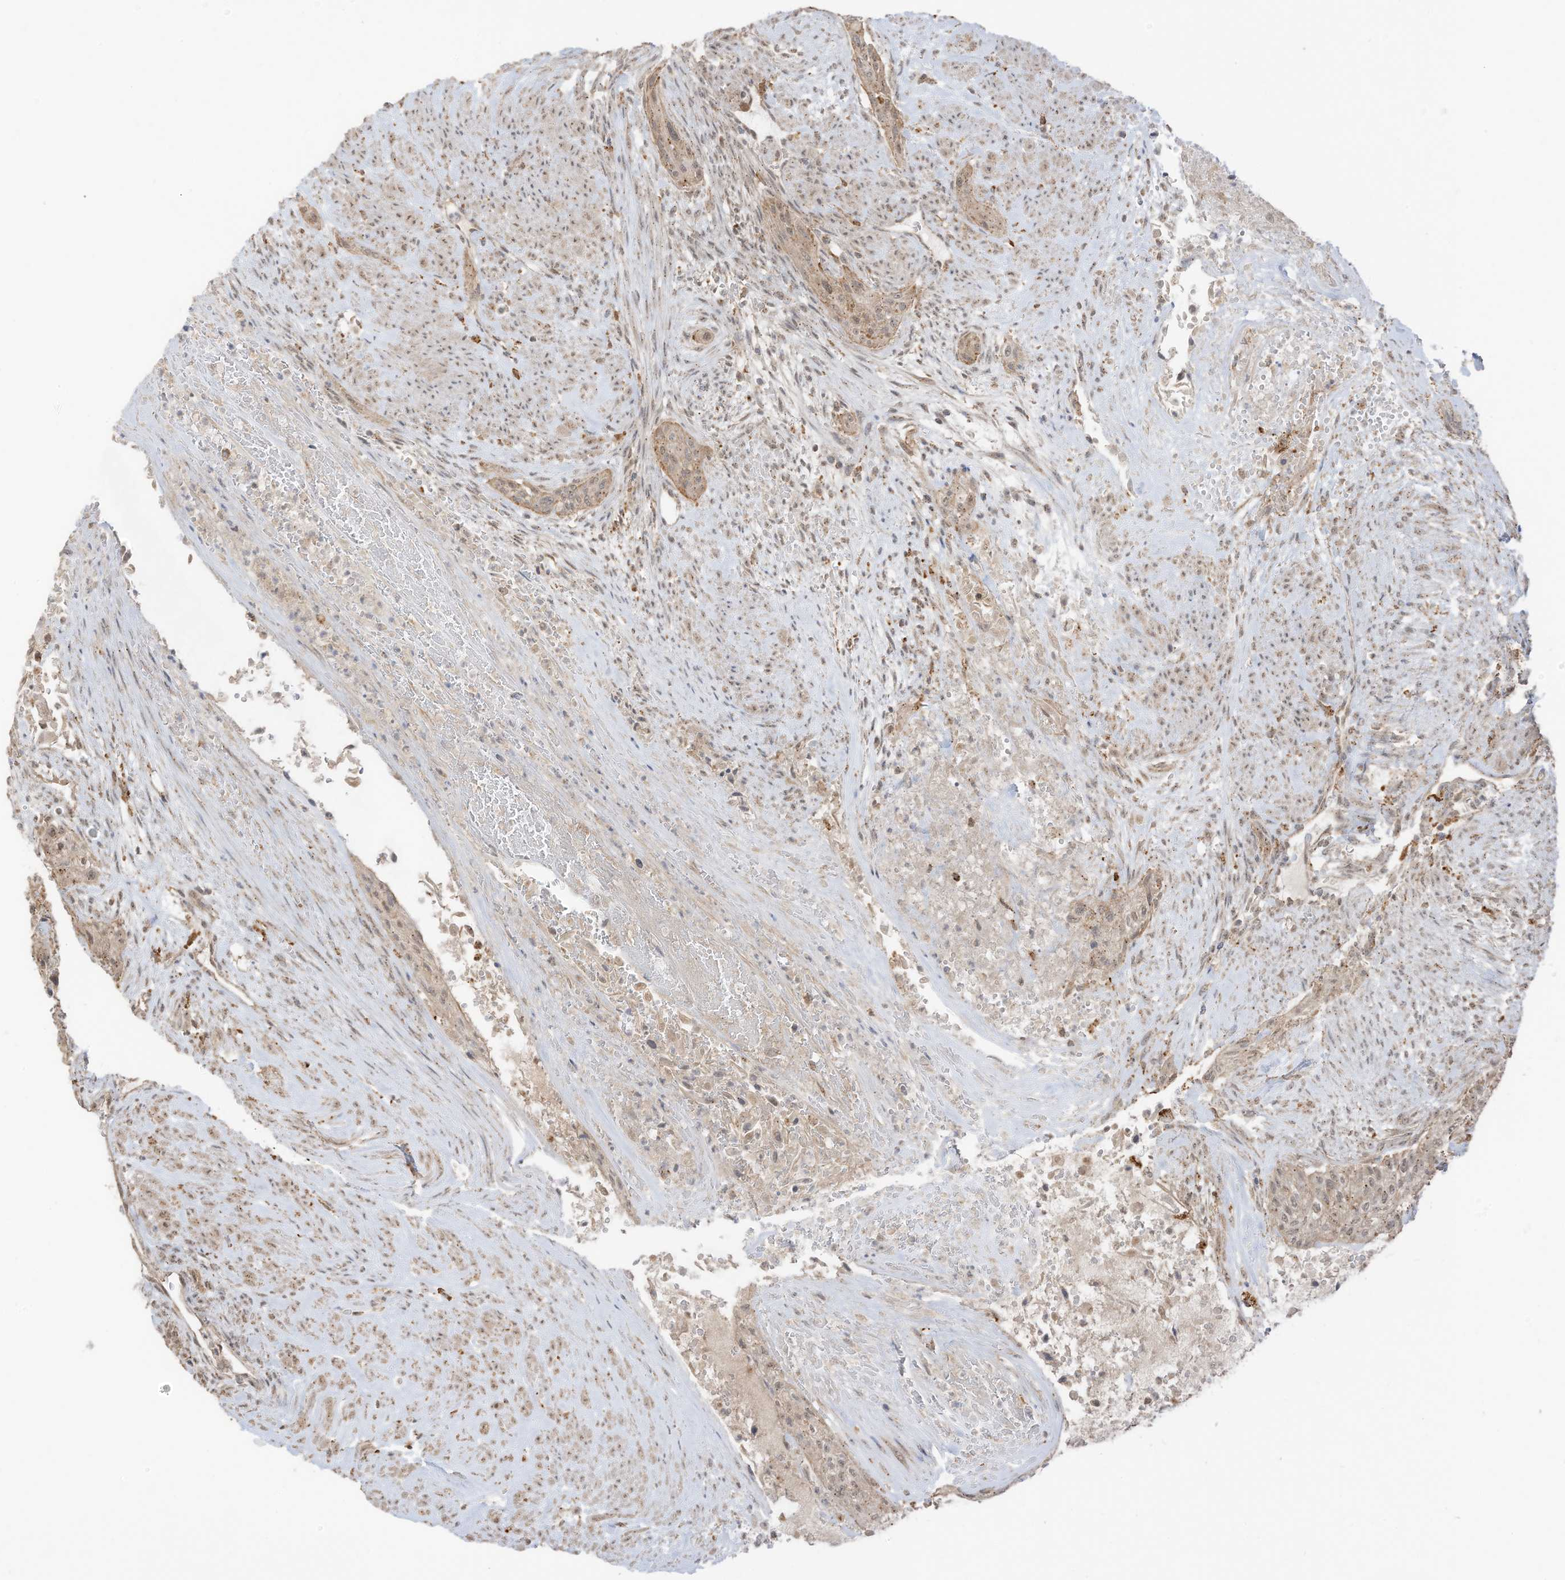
{"staining": {"intensity": "moderate", "quantity": "25%-75%", "location": "cytoplasmic/membranous"}, "tissue": "urothelial cancer", "cell_type": "Tumor cells", "image_type": "cancer", "snomed": [{"axis": "morphology", "description": "Urothelial carcinoma, High grade"}, {"axis": "topography", "description": "Urinary bladder"}], "caption": "The image shows staining of urothelial cancer, revealing moderate cytoplasmic/membranous protein staining (brown color) within tumor cells.", "gene": "N4BP3", "patient": {"sex": "male", "age": 35}}